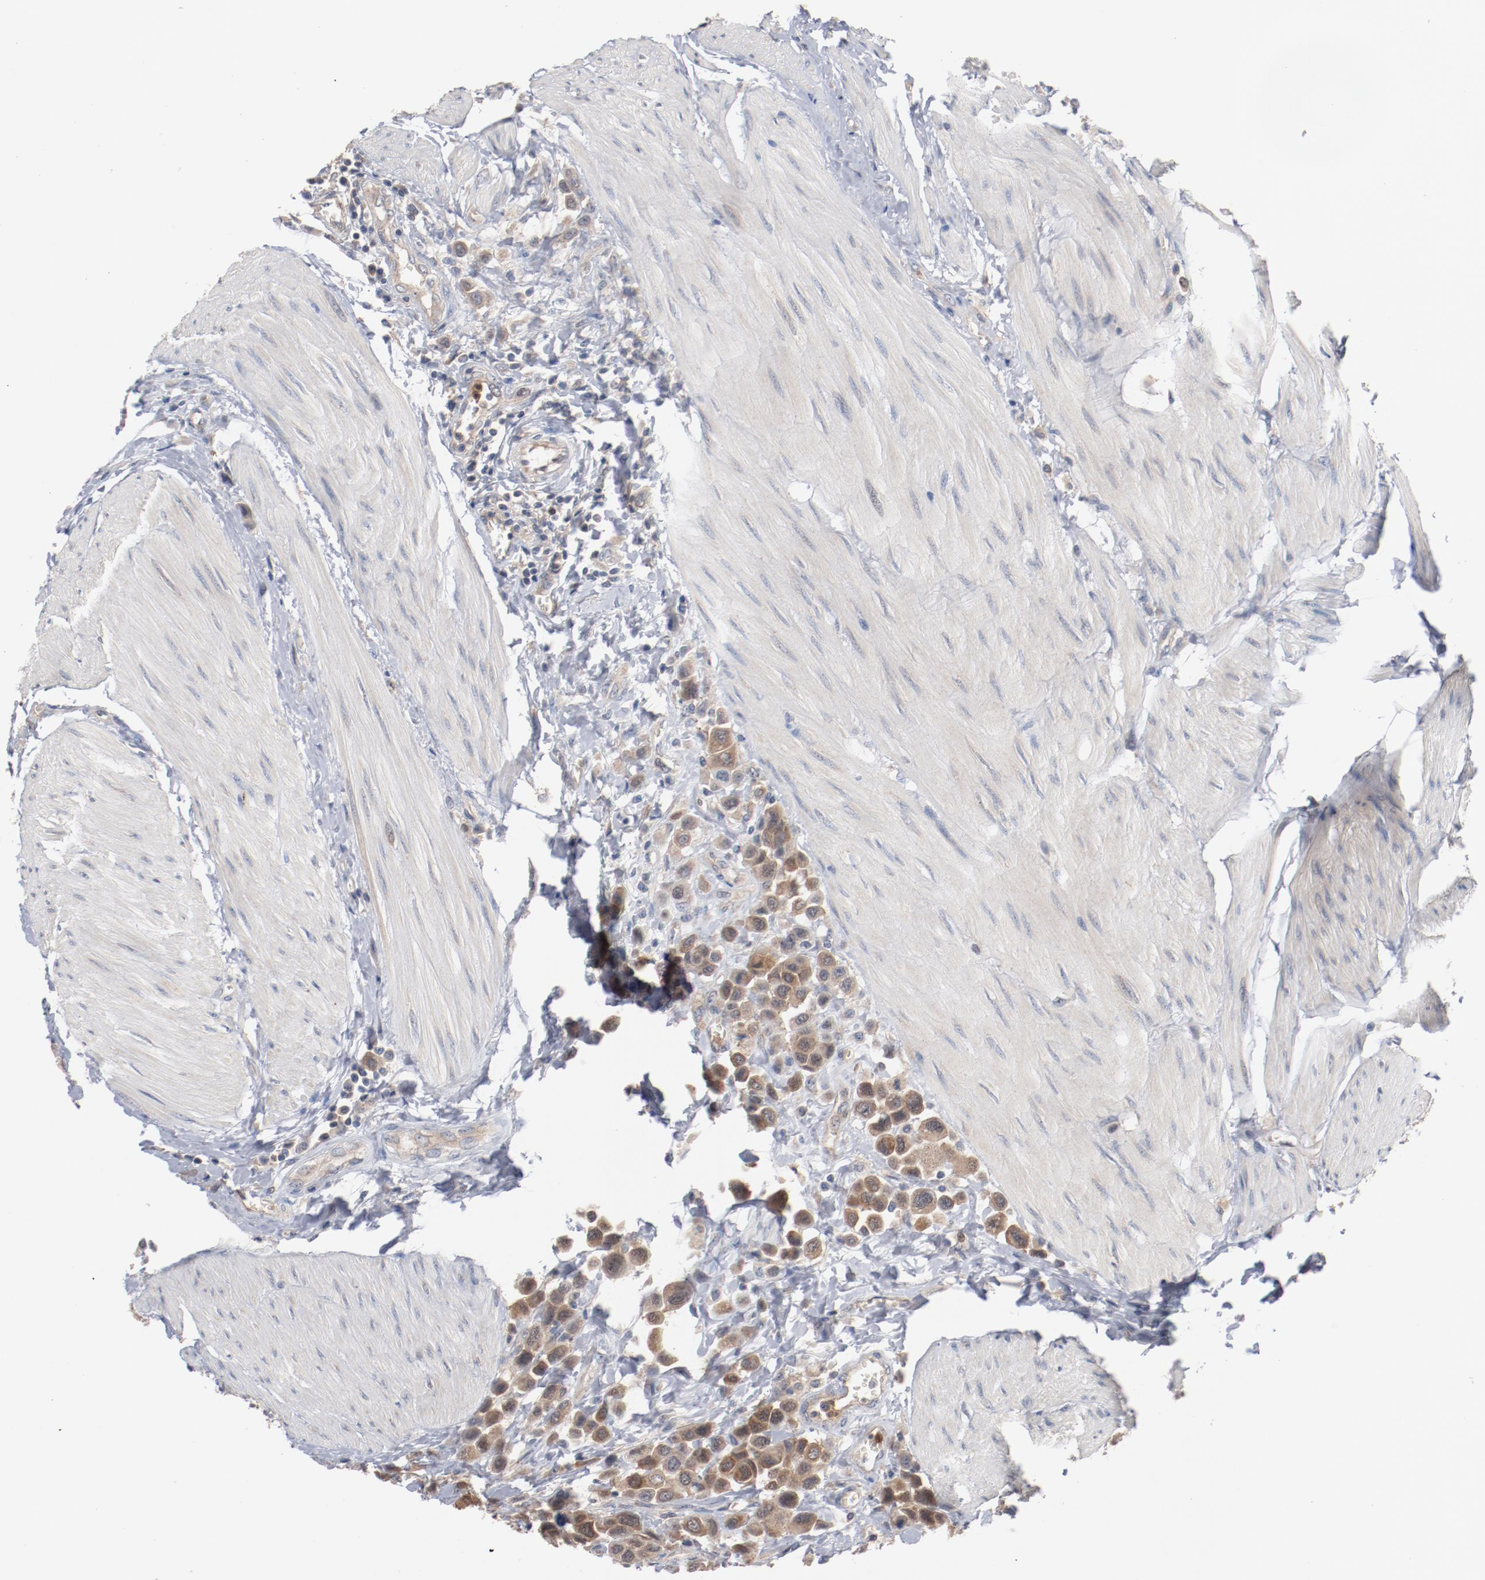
{"staining": {"intensity": "moderate", "quantity": ">75%", "location": "cytoplasmic/membranous"}, "tissue": "urothelial cancer", "cell_type": "Tumor cells", "image_type": "cancer", "snomed": [{"axis": "morphology", "description": "Urothelial carcinoma, High grade"}, {"axis": "topography", "description": "Urinary bladder"}], "caption": "IHC image of neoplastic tissue: high-grade urothelial carcinoma stained using IHC displays medium levels of moderate protein expression localized specifically in the cytoplasmic/membranous of tumor cells, appearing as a cytoplasmic/membranous brown color.", "gene": "RNASE11", "patient": {"sex": "male", "age": 50}}